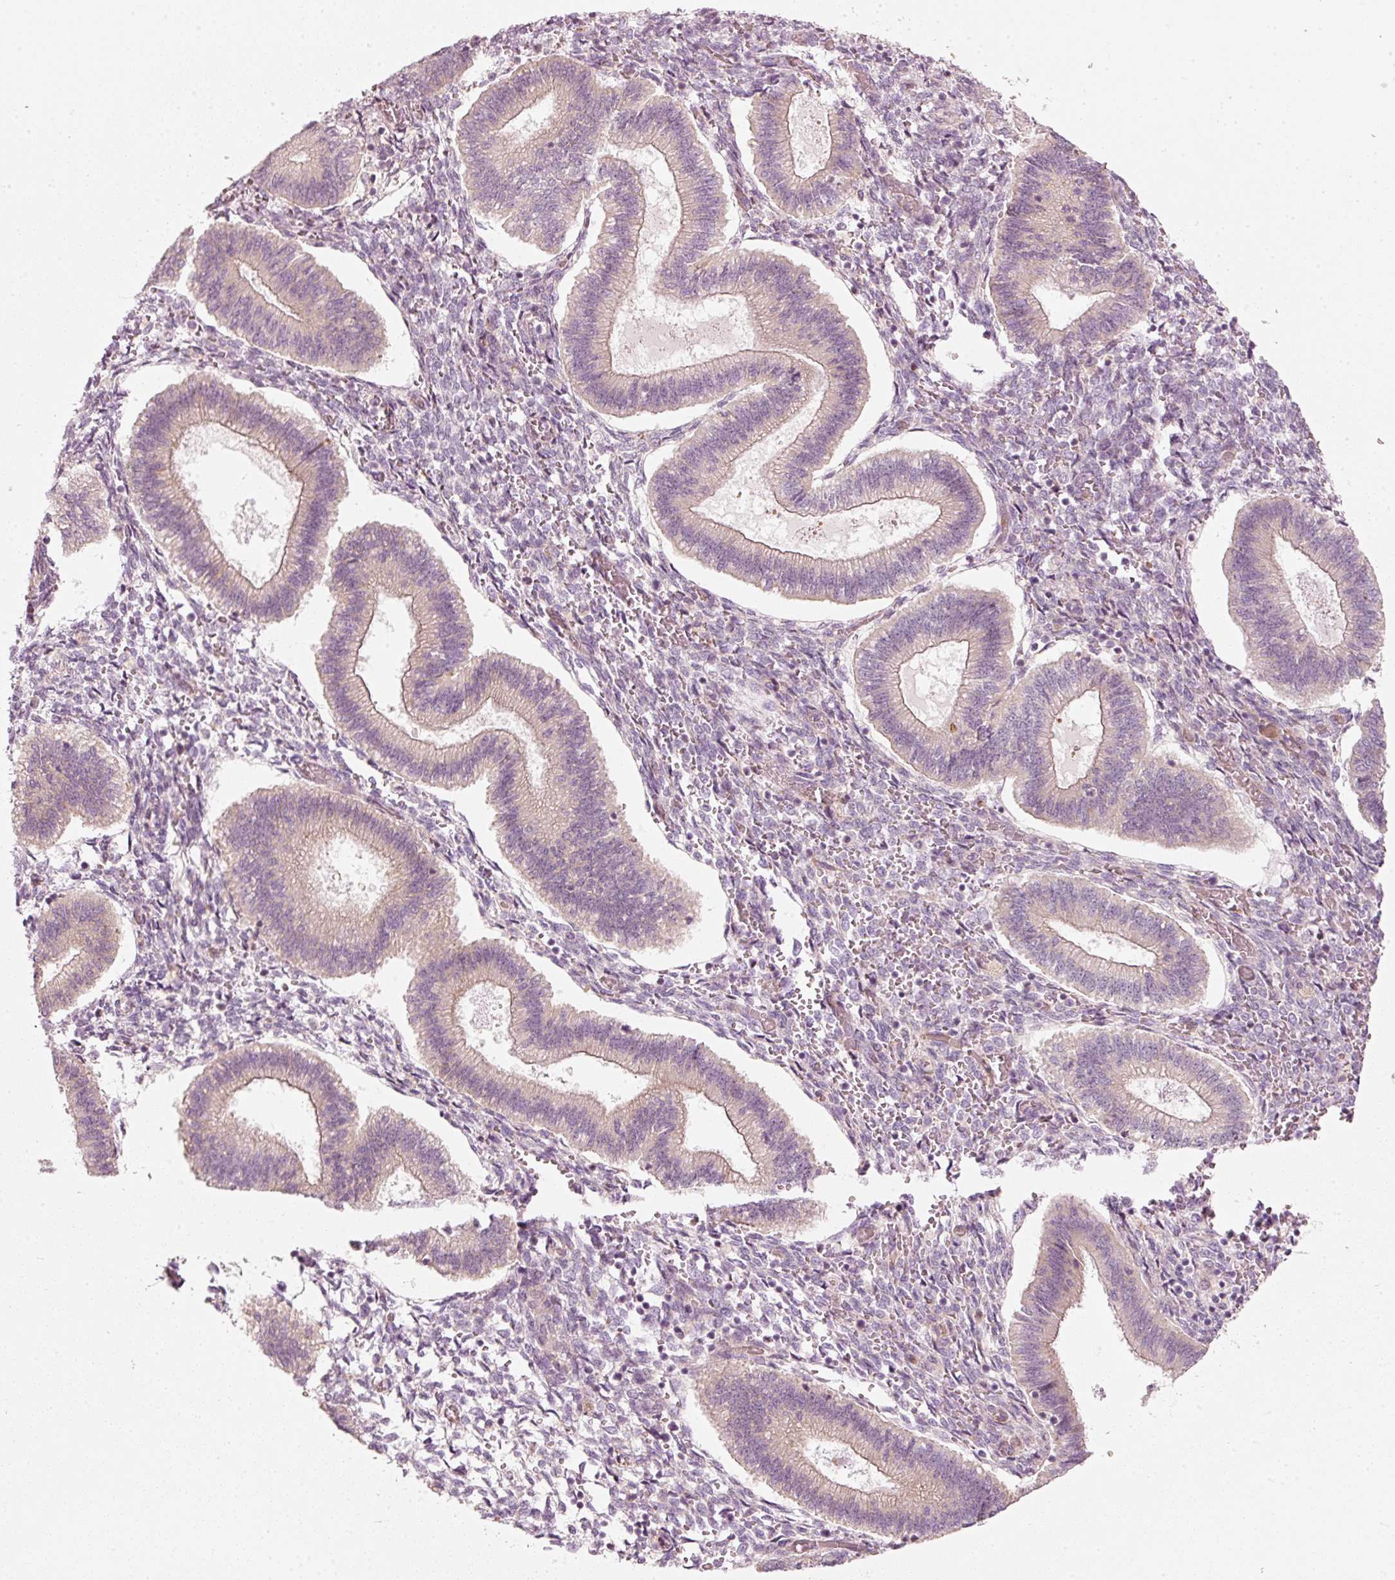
{"staining": {"intensity": "negative", "quantity": "none", "location": "none"}, "tissue": "endometrium", "cell_type": "Cells in endometrial stroma", "image_type": "normal", "snomed": [{"axis": "morphology", "description": "Normal tissue, NOS"}, {"axis": "topography", "description": "Endometrium"}], "caption": "DAB (3,3'-diaminobenzidine) immunohistochemical staining of benign endometrium demonstrates no significant expression in cells in endometrial stroma. (Stains: DAB immunohistochemistry (IHC) with hematoxylin counter stain, Microscopy: brightfield microscopy at high magnification).", "gene": "KCNQ1", "patient": {"sex": "female", "age": 25}}